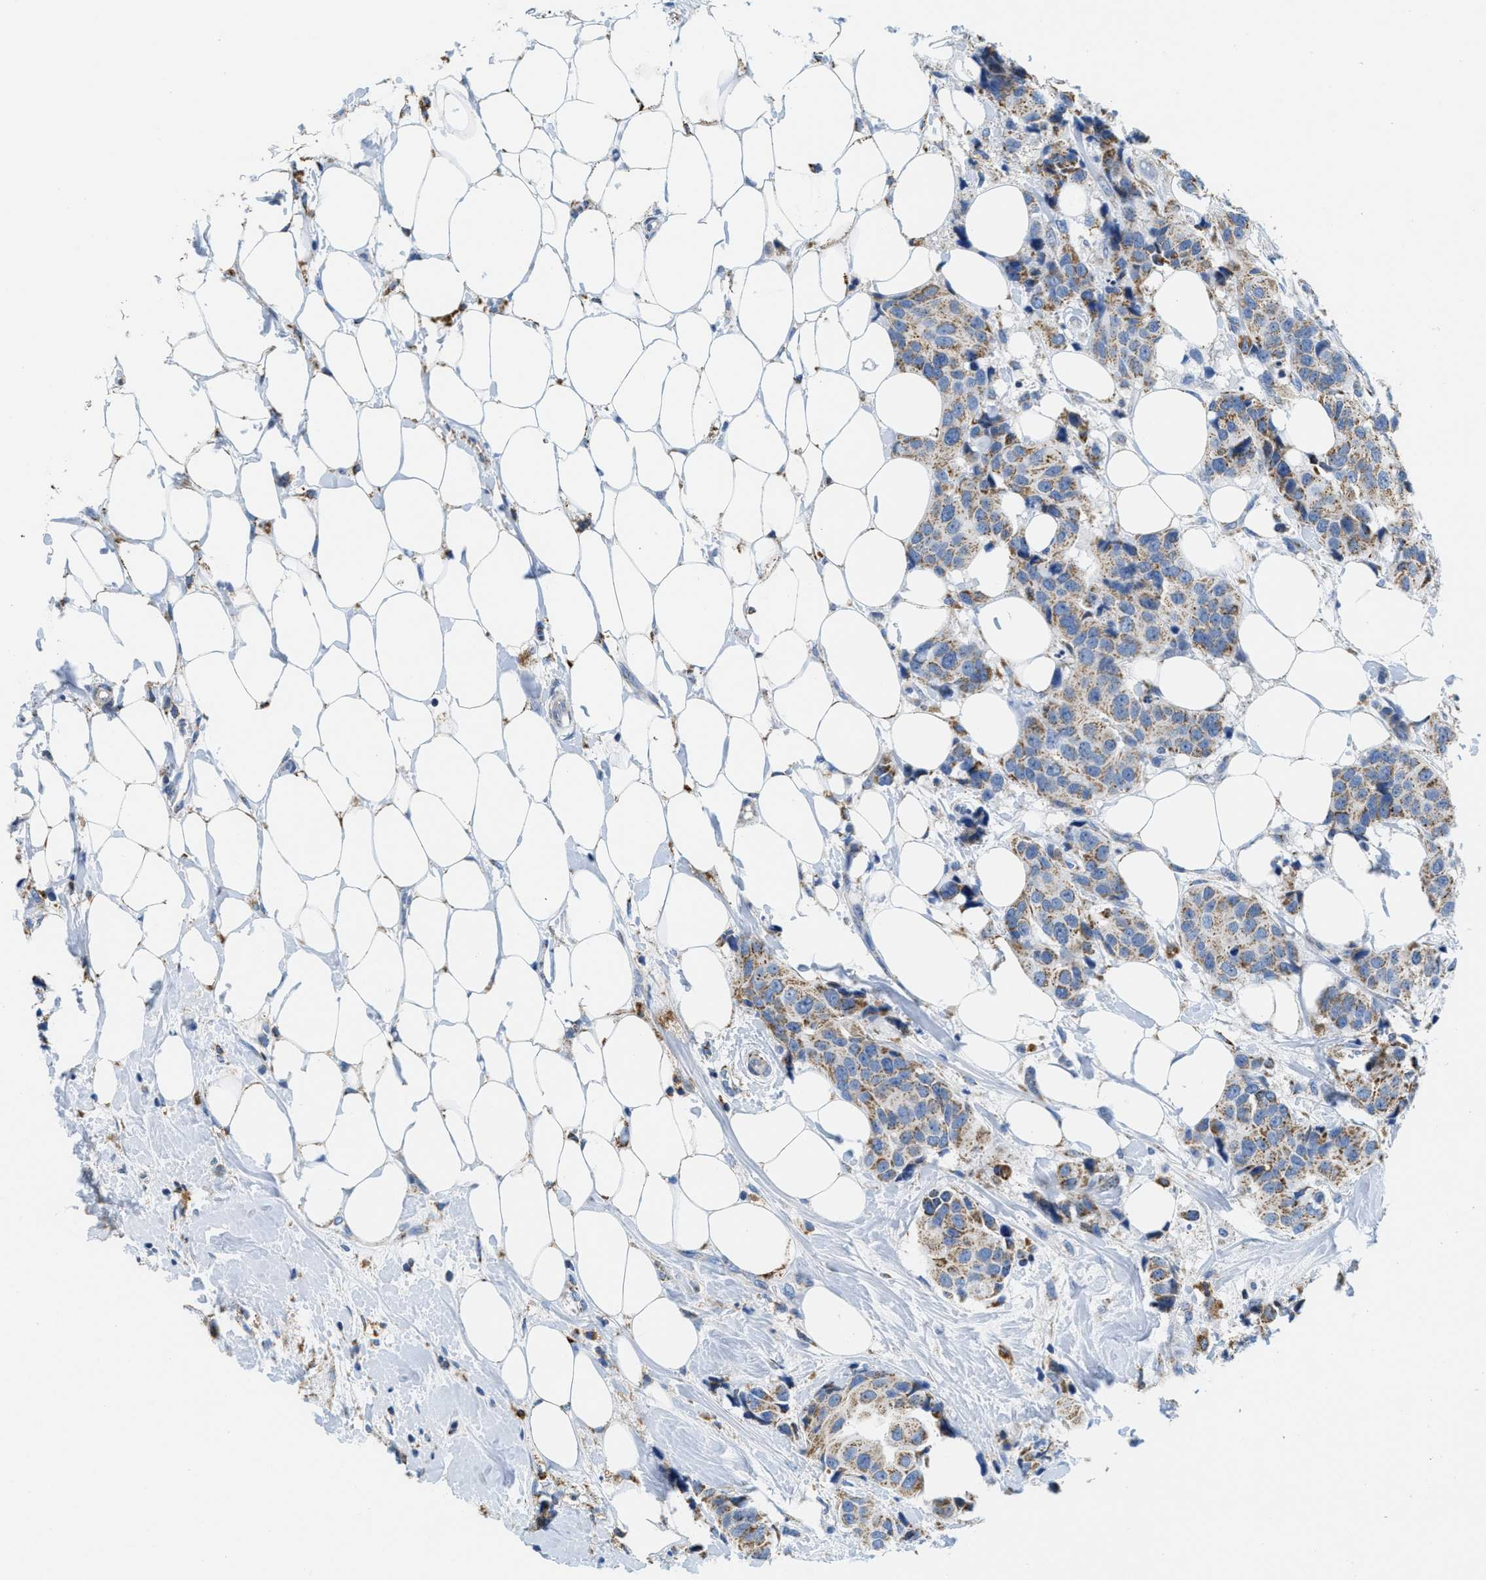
{"staining": {"intensity": "moderate", "quantity": ">75%", "location": "cytoplasmic/membranous"}, "tissue": "breast cancer", "cell_type": "Tumor cells", "image_type": "cancer", "snomed": [{"axis": "morphology", "description": "Normal tissue, NOS"}, {"axis": "morphology", "description": "Duct carcinoma"}, {"axis": "topography", "description": "Breast"}], "caption": "There is medium levels of moderate cytoplasmic/membranous positivity in tumor cells of intraductal carcinoma (breast), as demonstrated by immunohistochemical staining (brown color).", "gene": "KCNJ5", "patient": {"sex": "female", "age": 39}}